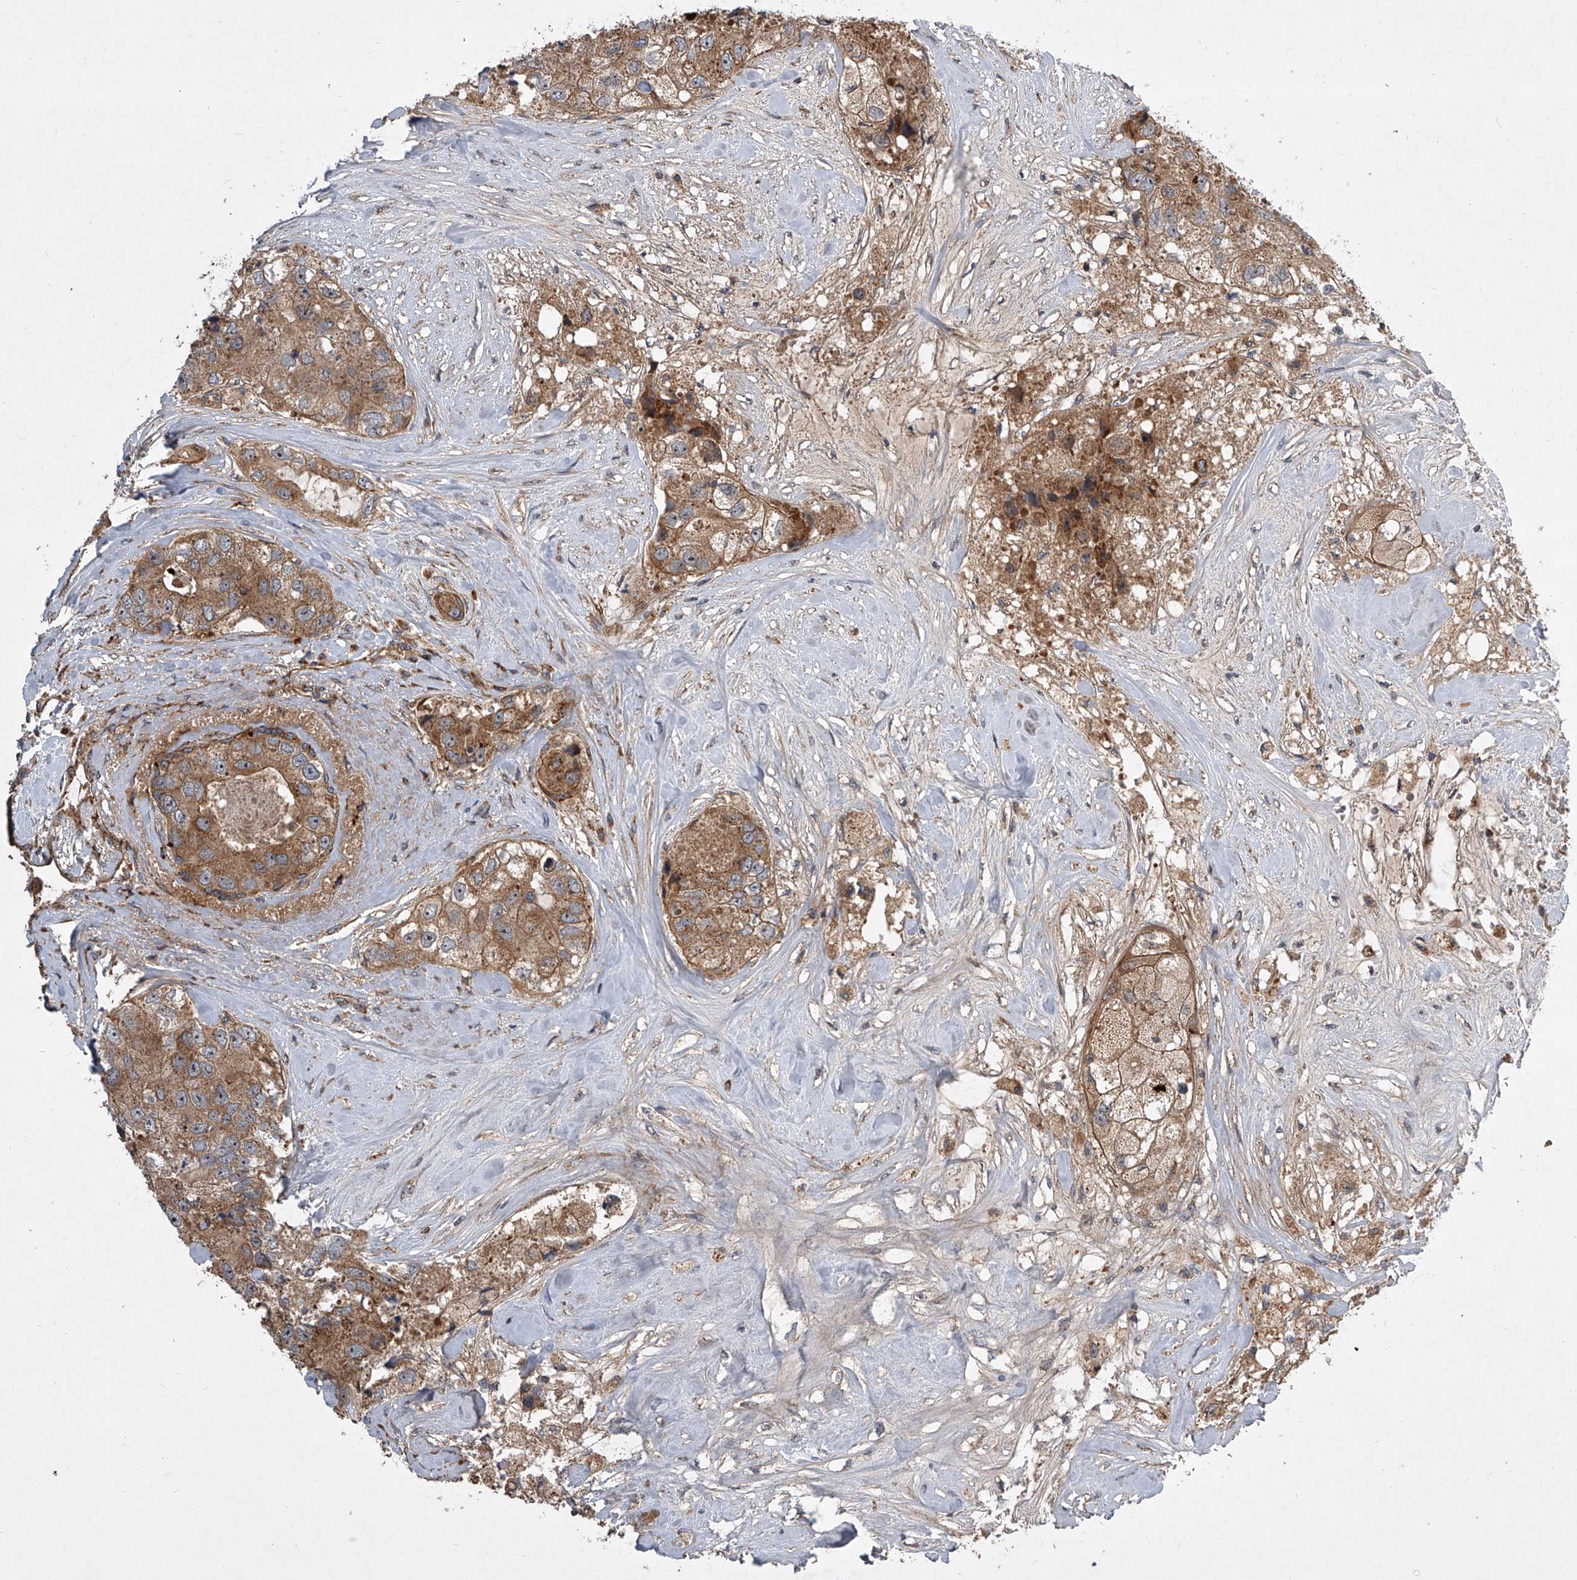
{"staining": {"intensity": "moderate", "quantity": ">75%", "location": "cytoplasmic/membranous"}, "tissue": "breast cancer", "cell_type": "Tumor cells", "image_type": "cancer", "snomed": [{"axis": "morphology", "description": "Duct carcinoma"}, {"axis": "topography", "description": "Breast"}], "caption": "Immunohistochemistry (DAB (3,3'-diaminobenzidine)) staining of human breast invasive ductal carcinoma displays moderate cytoplasmic/membranous protein staining in approximately >75% of tumor cells.", "gene": "USP47", "patient": {"sex": "female", "age": 62}}